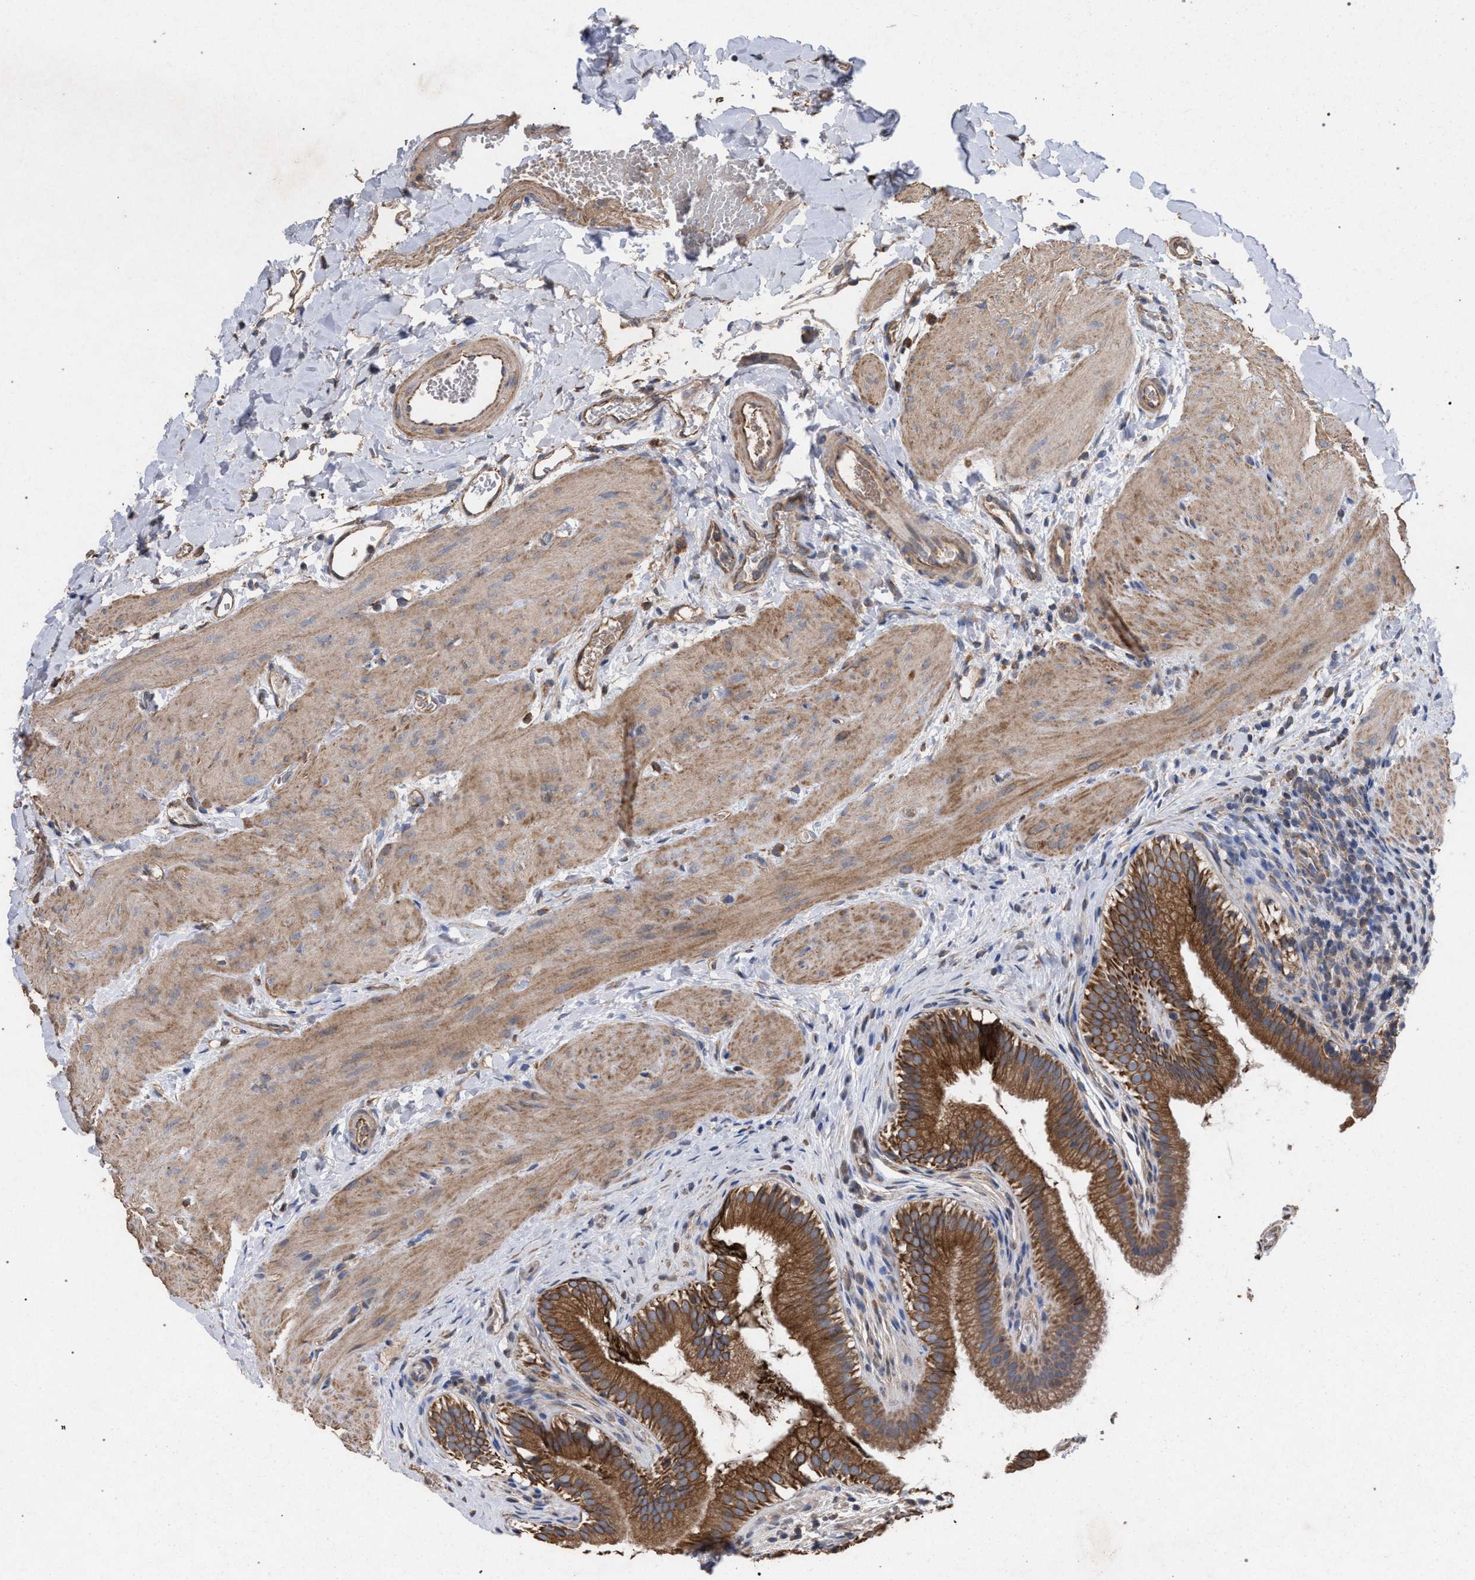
{"staining": {"intensity": "moderate", "quantity": ">75%", "location": "cytoplasmic/membranous"}, "tissue": "gallbladder", "cell_type": "Glandular cells", "image_type": "normal", "snomed": [{"axis": "morphology", "description": "Normal tissue, NOS"}, {"axis": "topography", "description": "Gallbladder"}], "caption": "Immunohistochemical staining of unremarkable gallbladder displays >75% levels of moderate cytoplasmic/membranous protein staining in about >75% of glandular cells.", "gene": "BCL2L12", "patient": {"sex": "female", "age": 26}}